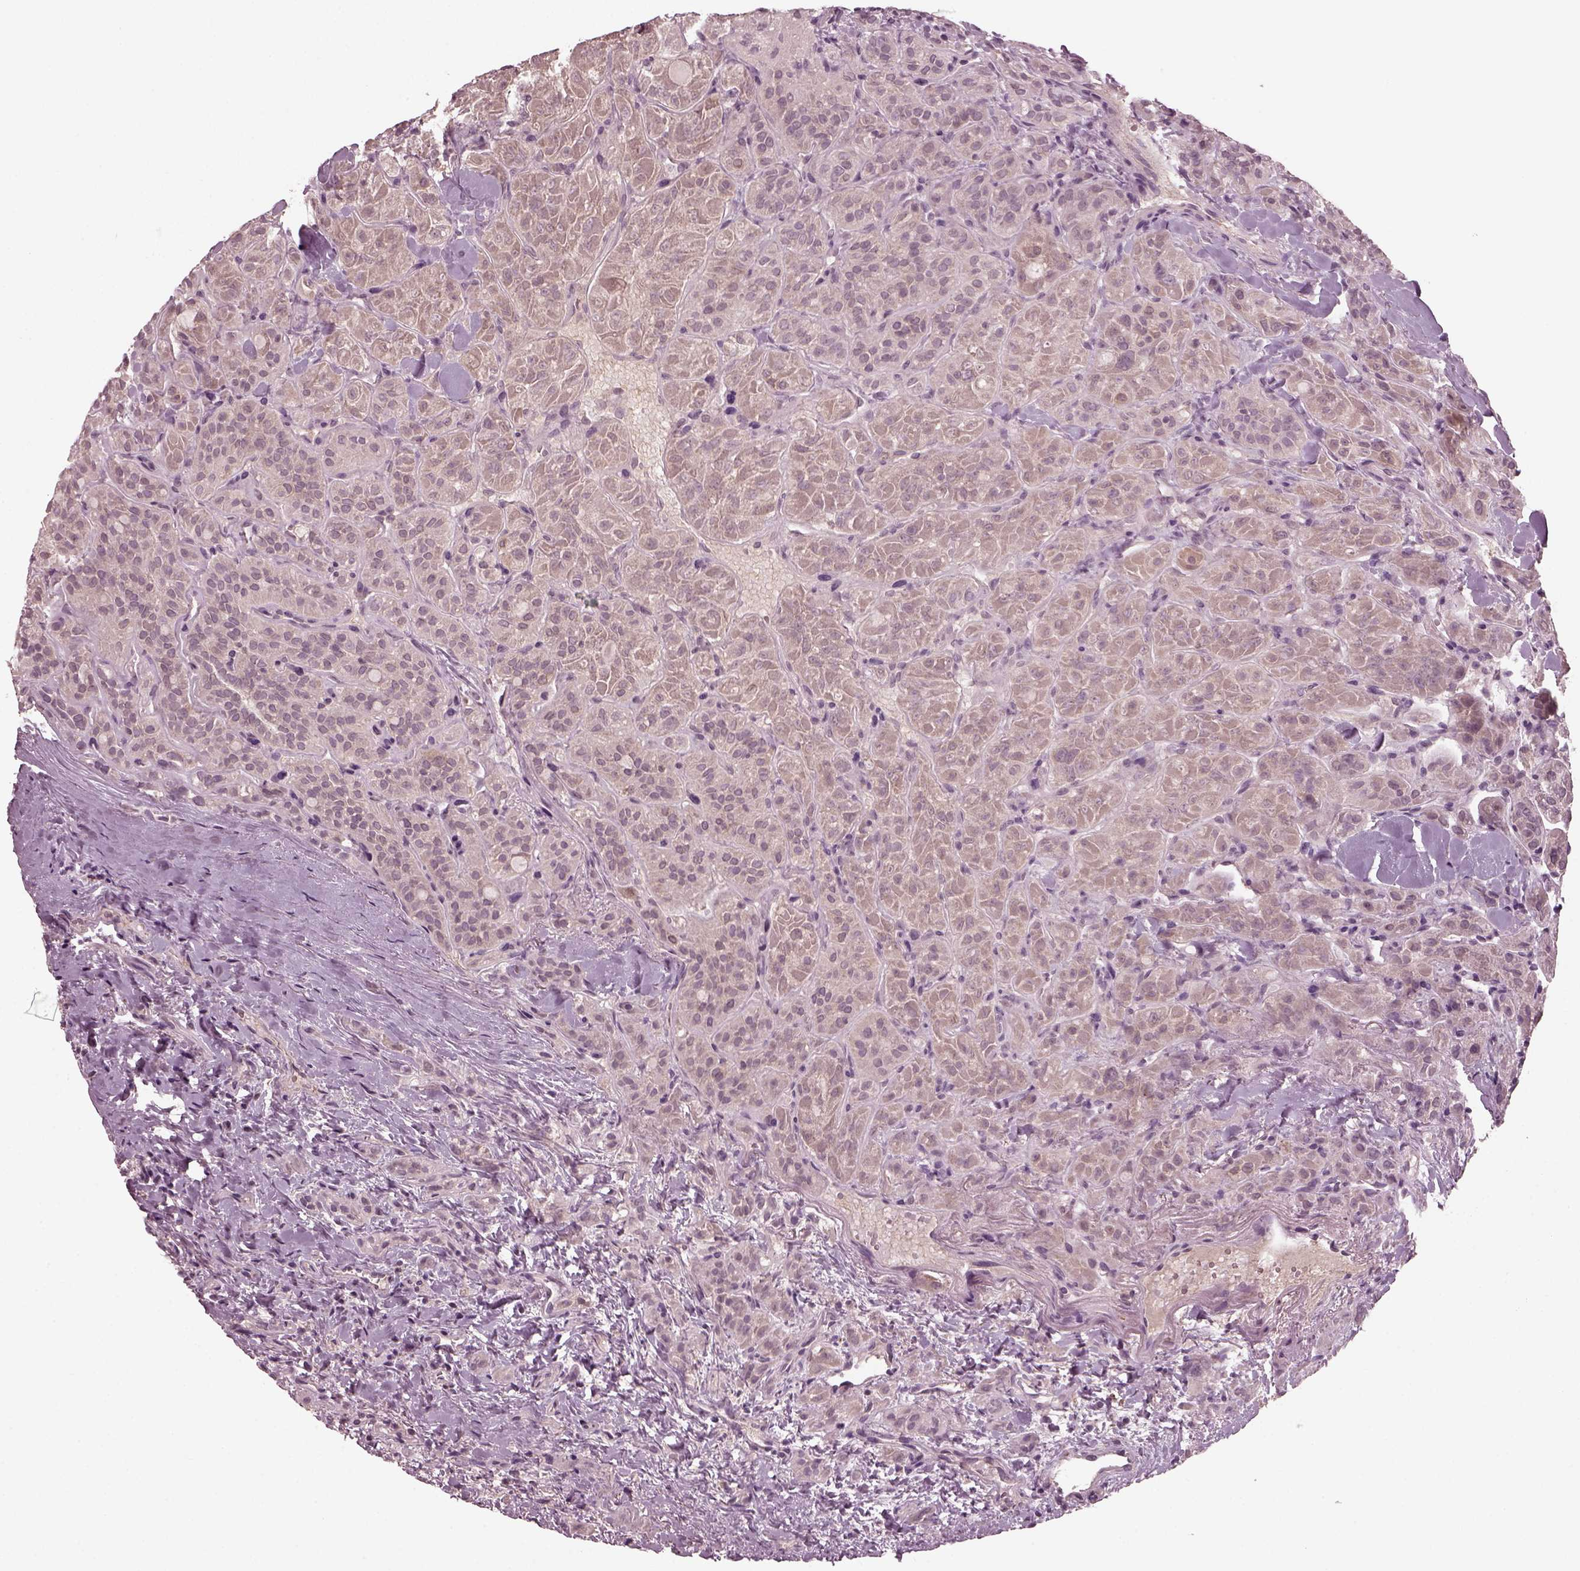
{"staining": {"intensity": "negative", "quantity": "none", "location": "none"}, "tissue": "thyroid cancer", "cell_type": "Tumor cells", "image_type": "cancer", "snomed": [{"axis": "morphology", "description": "Papillary adenocarcinoma, NOS"}, {"axis": "topography", "description": "Thyroid gland"}], "caption": "Immunohistochemical staining of thyroid cancer displays no significant positivity in tumor cells. The staining was performed using DAB (3,3'-diaminobenzidine) to visualize the protein expression in brown, while the nuclei were stained in blue with hematoxylin (Magnification: 20x).", "gene": "PORCN", "patient": {"sex": "female", "age": 45}}